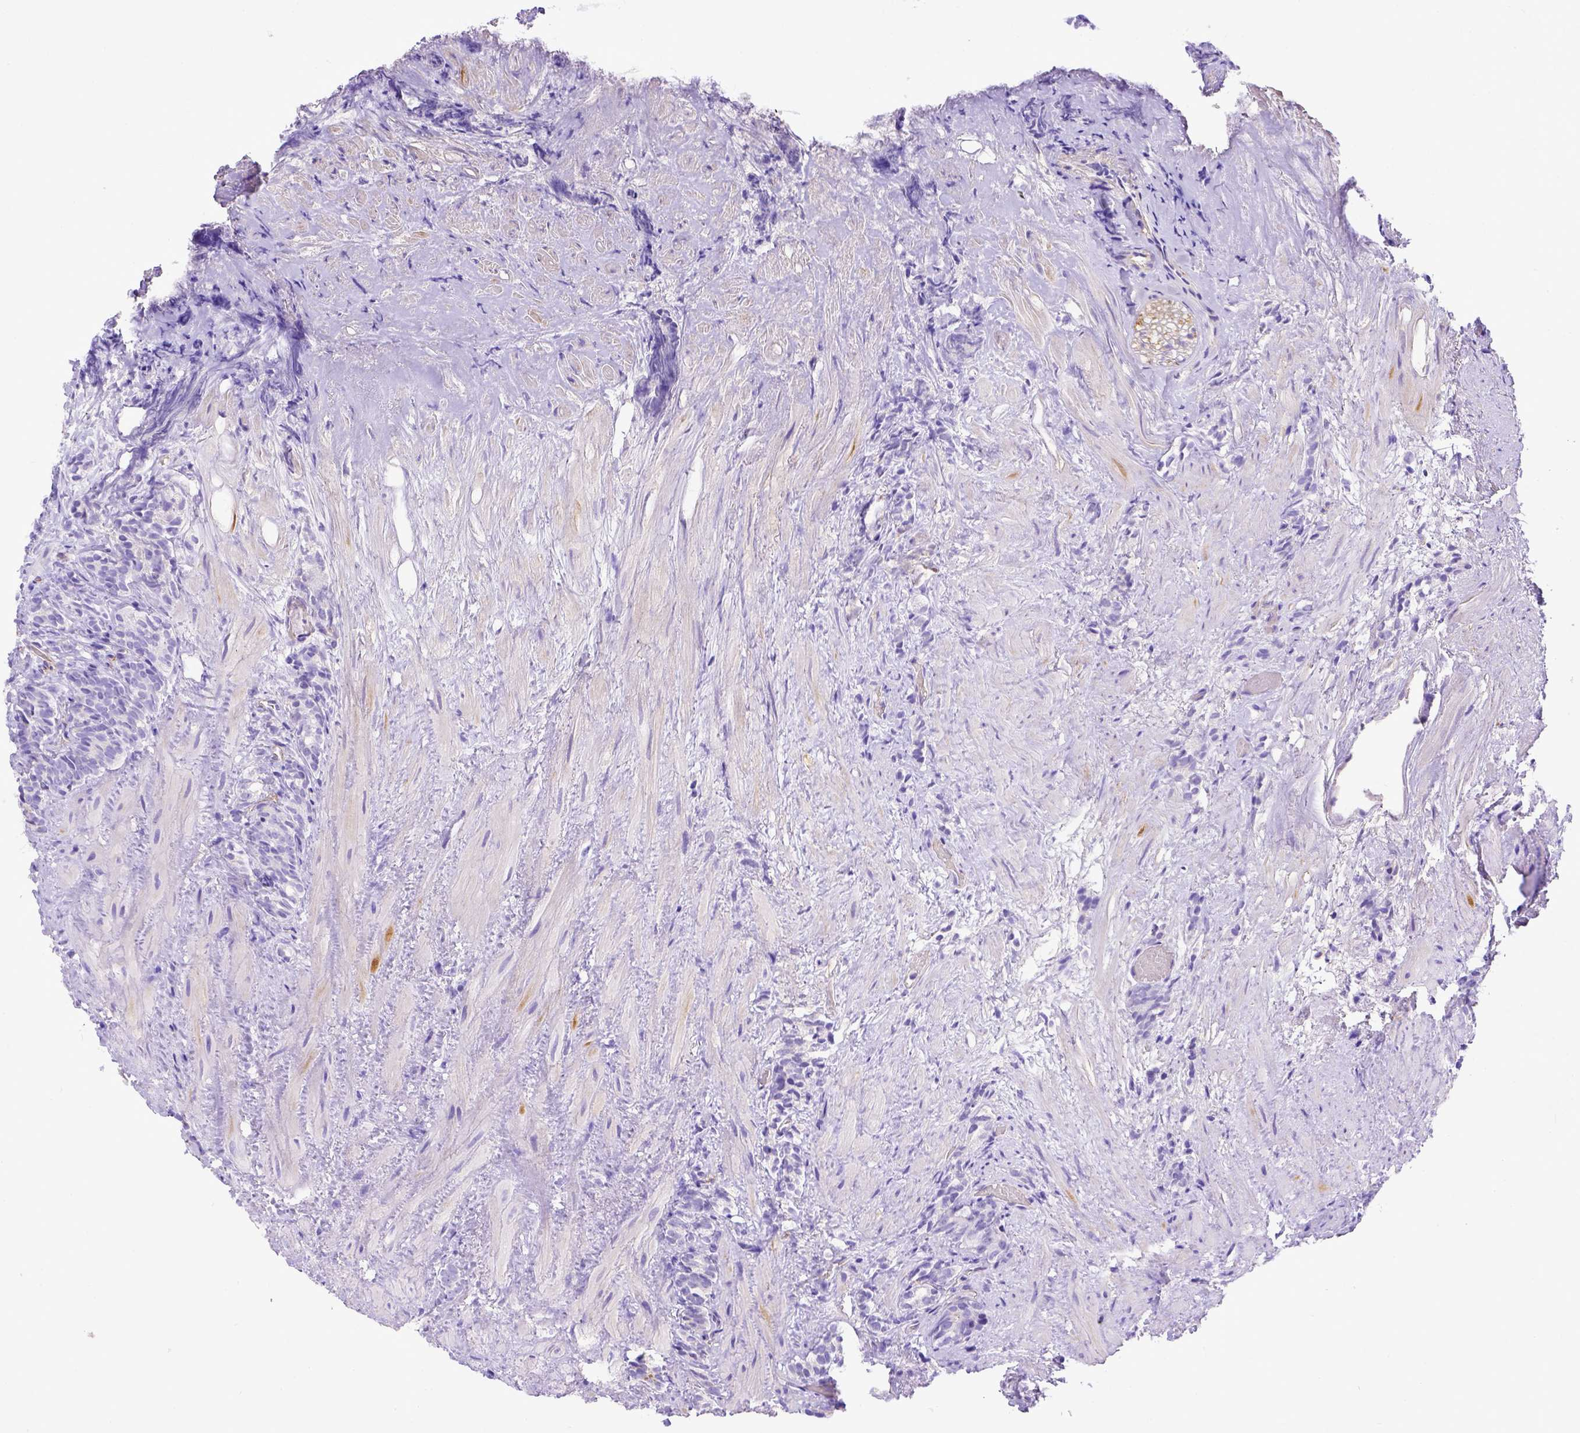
{"staining": {"intensity": "negative", "quantity": "none", "location": "none"}, "tissue": "prostate cancer", "cell_type": "Tumor cells", "image_type": "cancer", "snomed": [{"axis": "morphology", "description": "Adenocarcinoma, High grade"}, {"axis": "topography", "description": "Prostate"}], "caption": "This is an immunohistochemistry histopathology image of human prostate cancer (high-grade adenocarcinoma). There is no expression in tumor cells.", "gene": "LRRC18", "patient": {"sex": "male", "age": 84}}